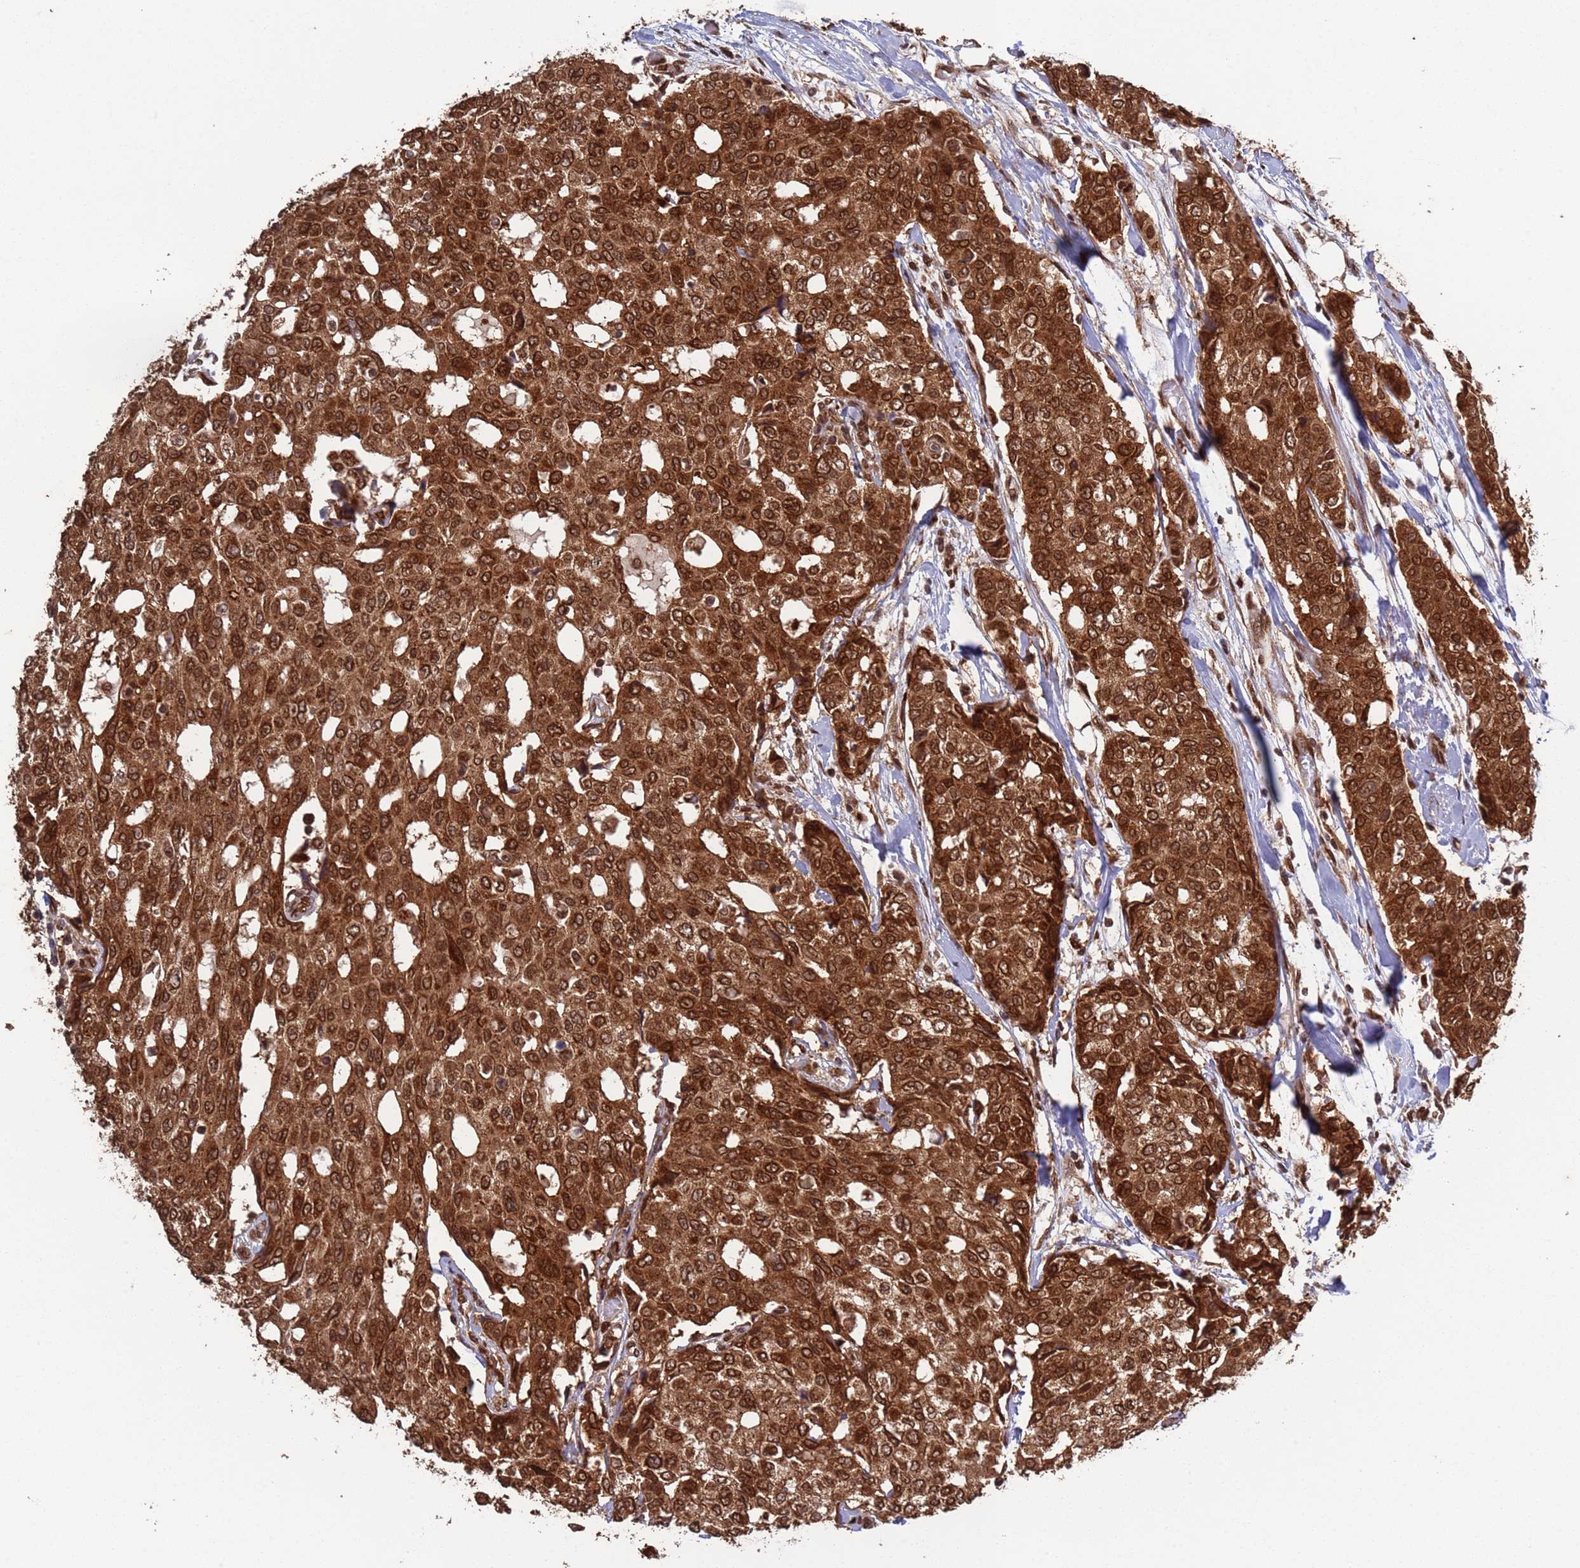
{"staining": {"intensity": "strong", "quantity": ">75%", "location": "cytoplasmic/membranous,nuclear"}, "tissue": "breast cancer", "cell_type": "Tumor cells", "image_type": "cancer", "snomed": [{"axis": "morphology", "description": "Lobular carcinoma"}, {"axis": "topography", "description": "Breast"}], "caption": "Breast cancer (lobular carcinoma) stained with a brown dye reveals strong cytoplasmic/membranous and nuclear positive expression in approximately >75% of tumor cells.", "gene": "FUBP3", "patient": {"sex": "female", "age": 51}}